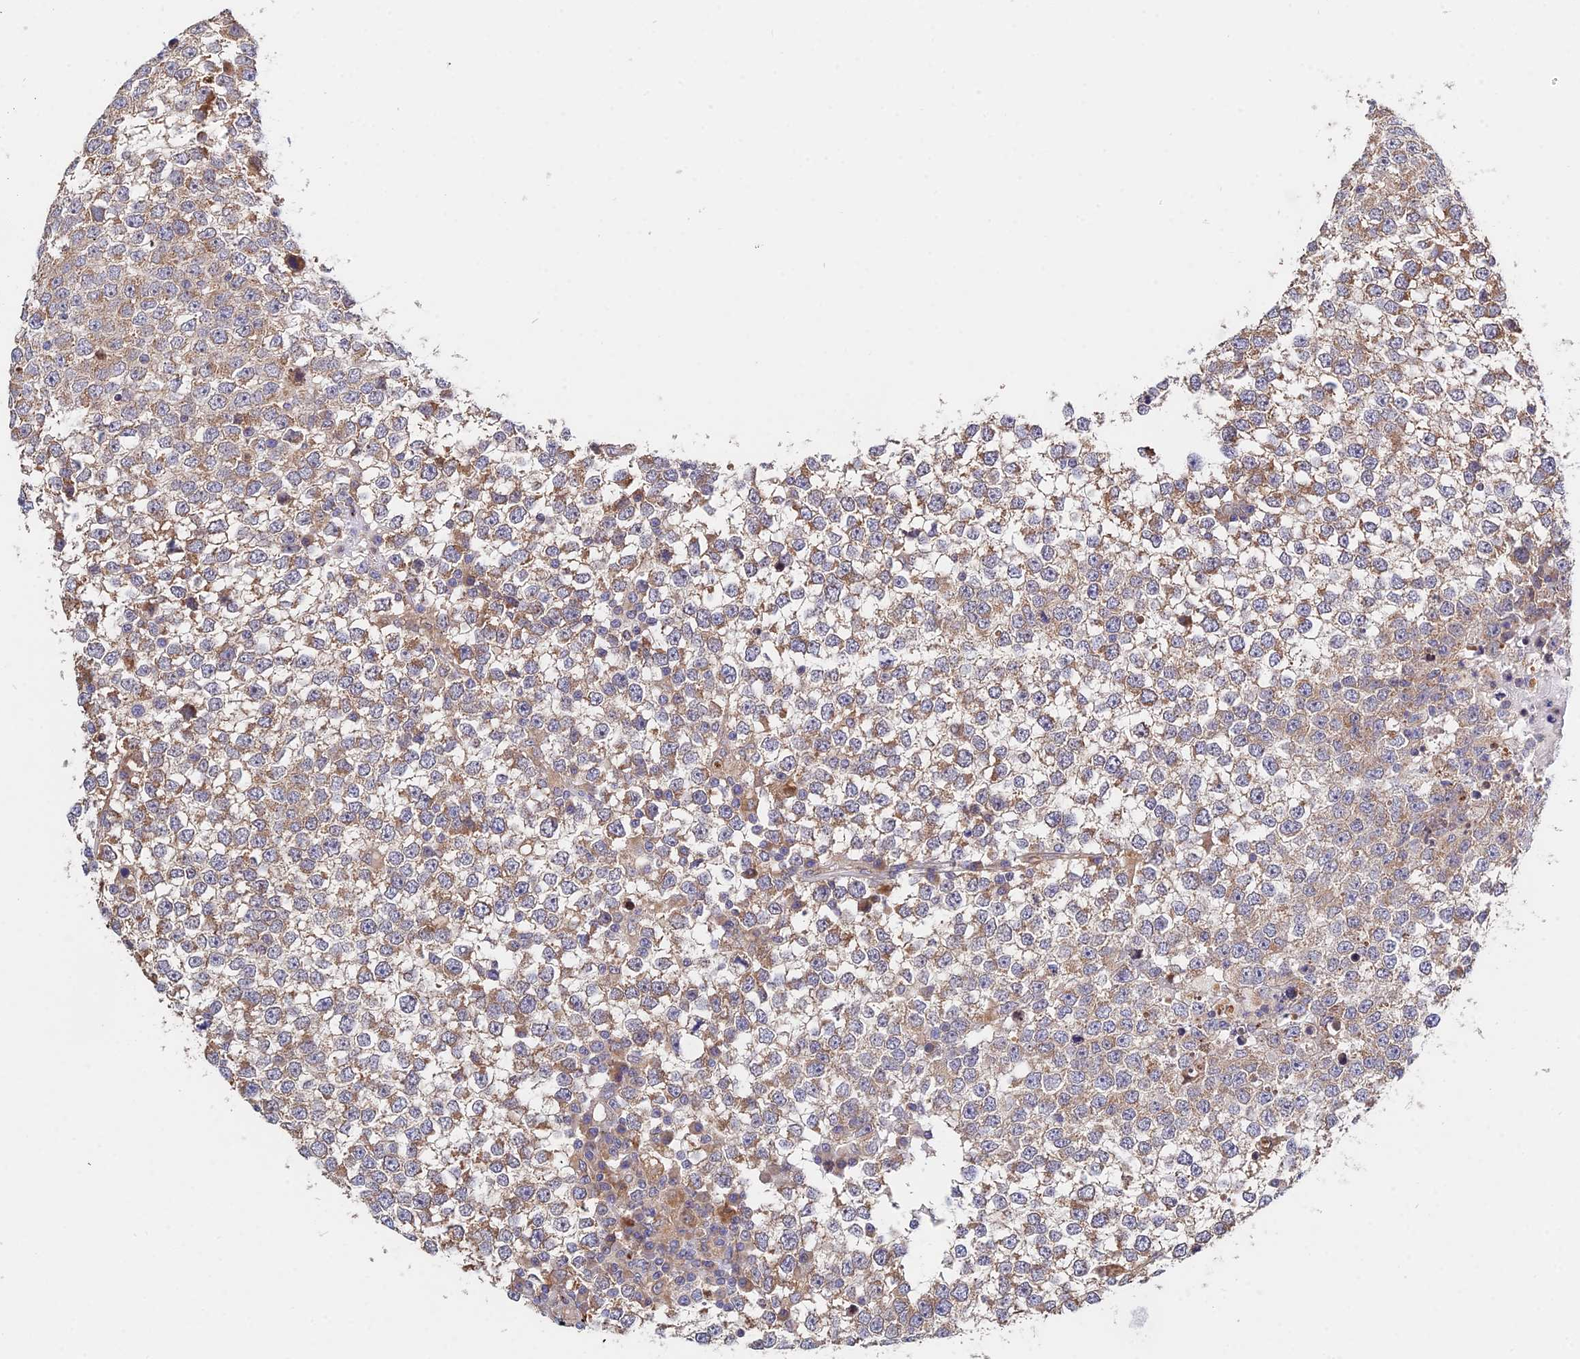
{"staining": {"intensity": "moderate", "quantity": ">75%", "location": "cytoplasmic/membranous"}, "tissue": "testis cancer", "cell_type": "Tumor cells", "image_type": "cancer", "snomed": [{"axis": "morphology", "description": "Seminoma, NOS"}, {"axis": "topography", "description": "Testis"}], "caption": "Seminoma (testis) stained for a protein (brown) exhibits moderate cytoplasmic/membranous positive positivity in approximately >75% of tumor cells.", "gene": "CDC37L1", "patient": {"sex": "male", "age": 65}}